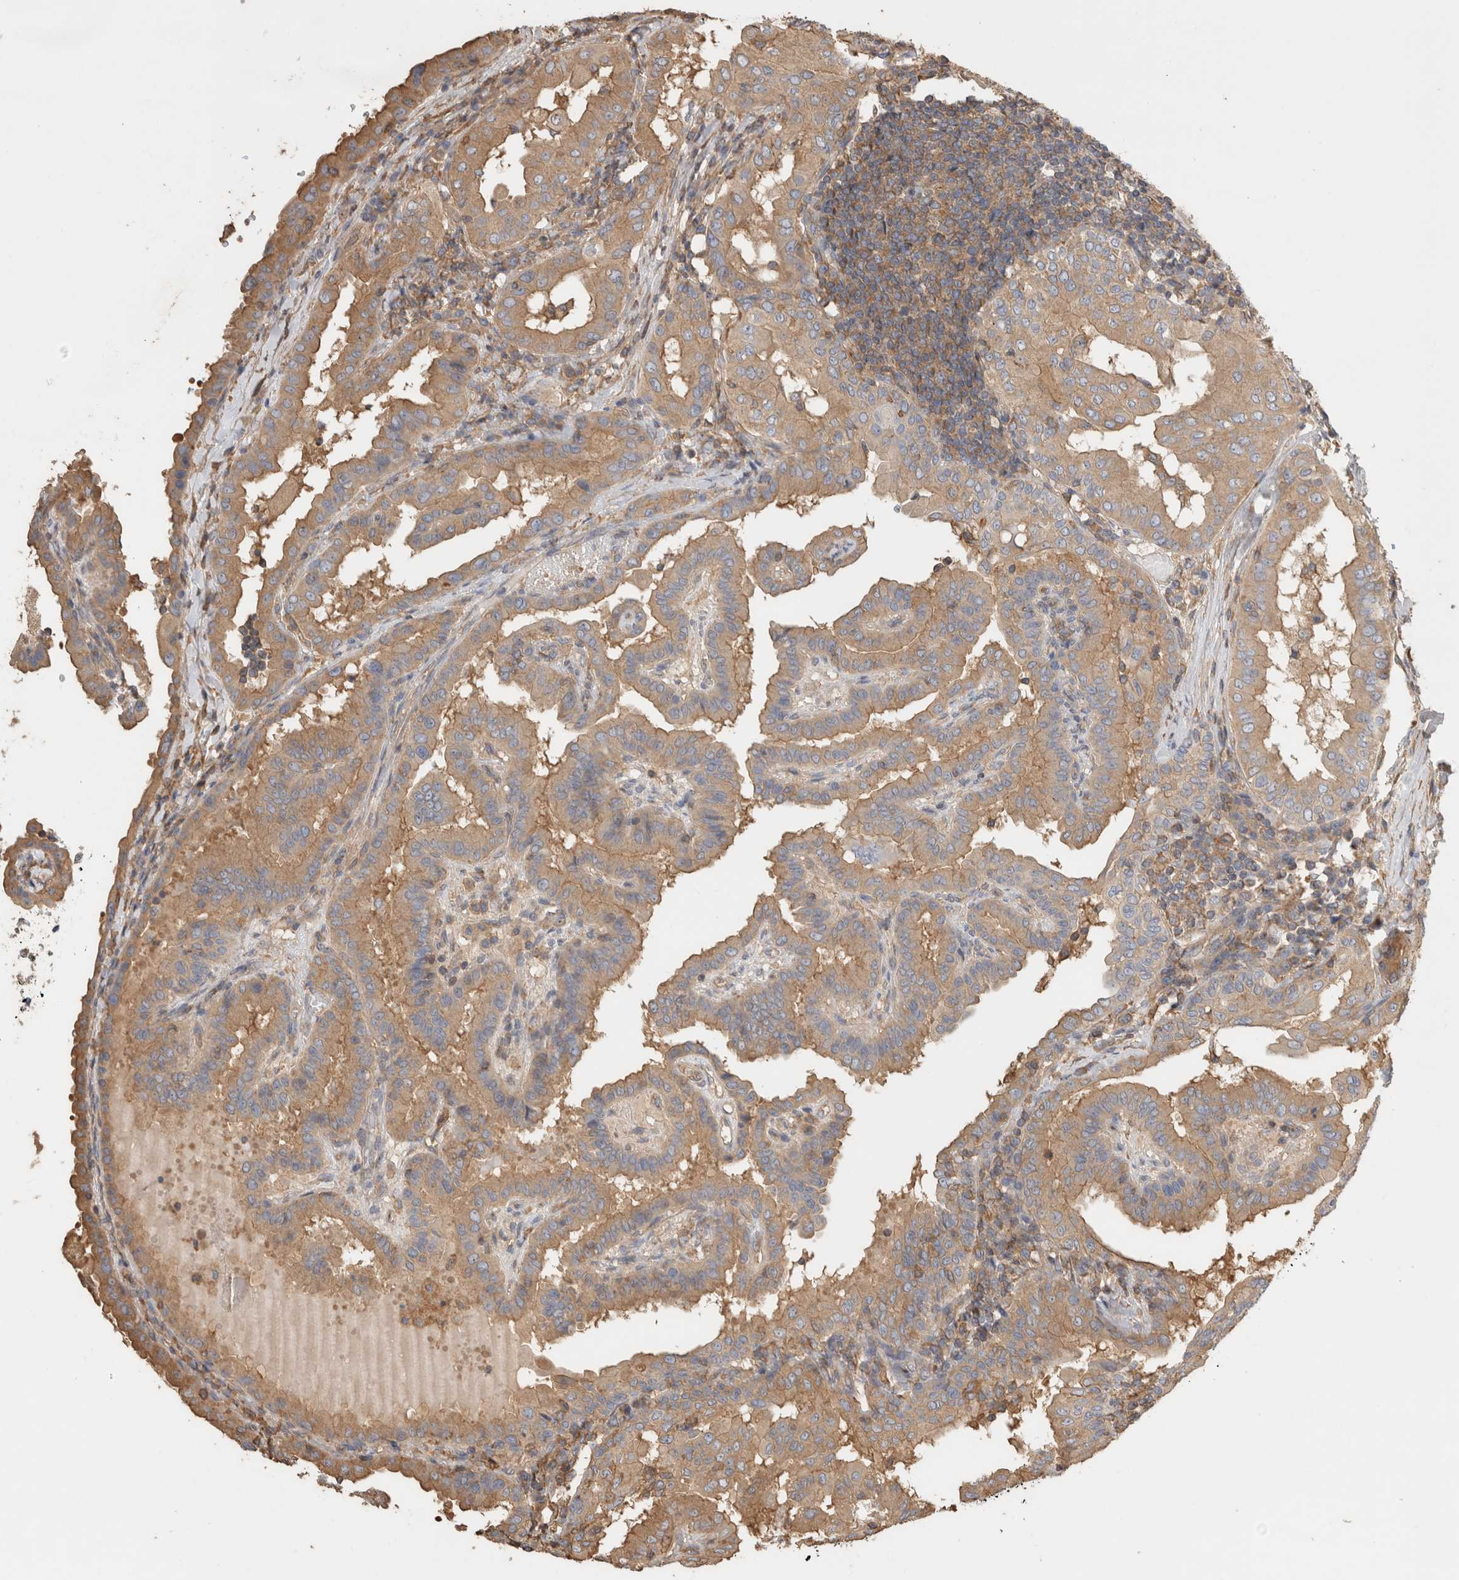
{"staining": {"intensity": "moderate", "quantity": ">75%", "location": "cytoplasmic/membranous"}, "tissue": "thyroid cancer", "cell_type": "Tumor cells", "image_type": "cancer", "snomed": [{"axis": "morphology", "description": "Papillary adenocarcinoma, NOS"}, {"axis": "topography", "description": "Thyroid gland"}], "caption": "Thyroid cancer stained for a protein (brown) exhibits moderate cytoplasmic/membranous positive staining in approximately >75% of tumor cells.", "gene": "EIF4G3", "patient": {"sex": "male", "age": 33}}